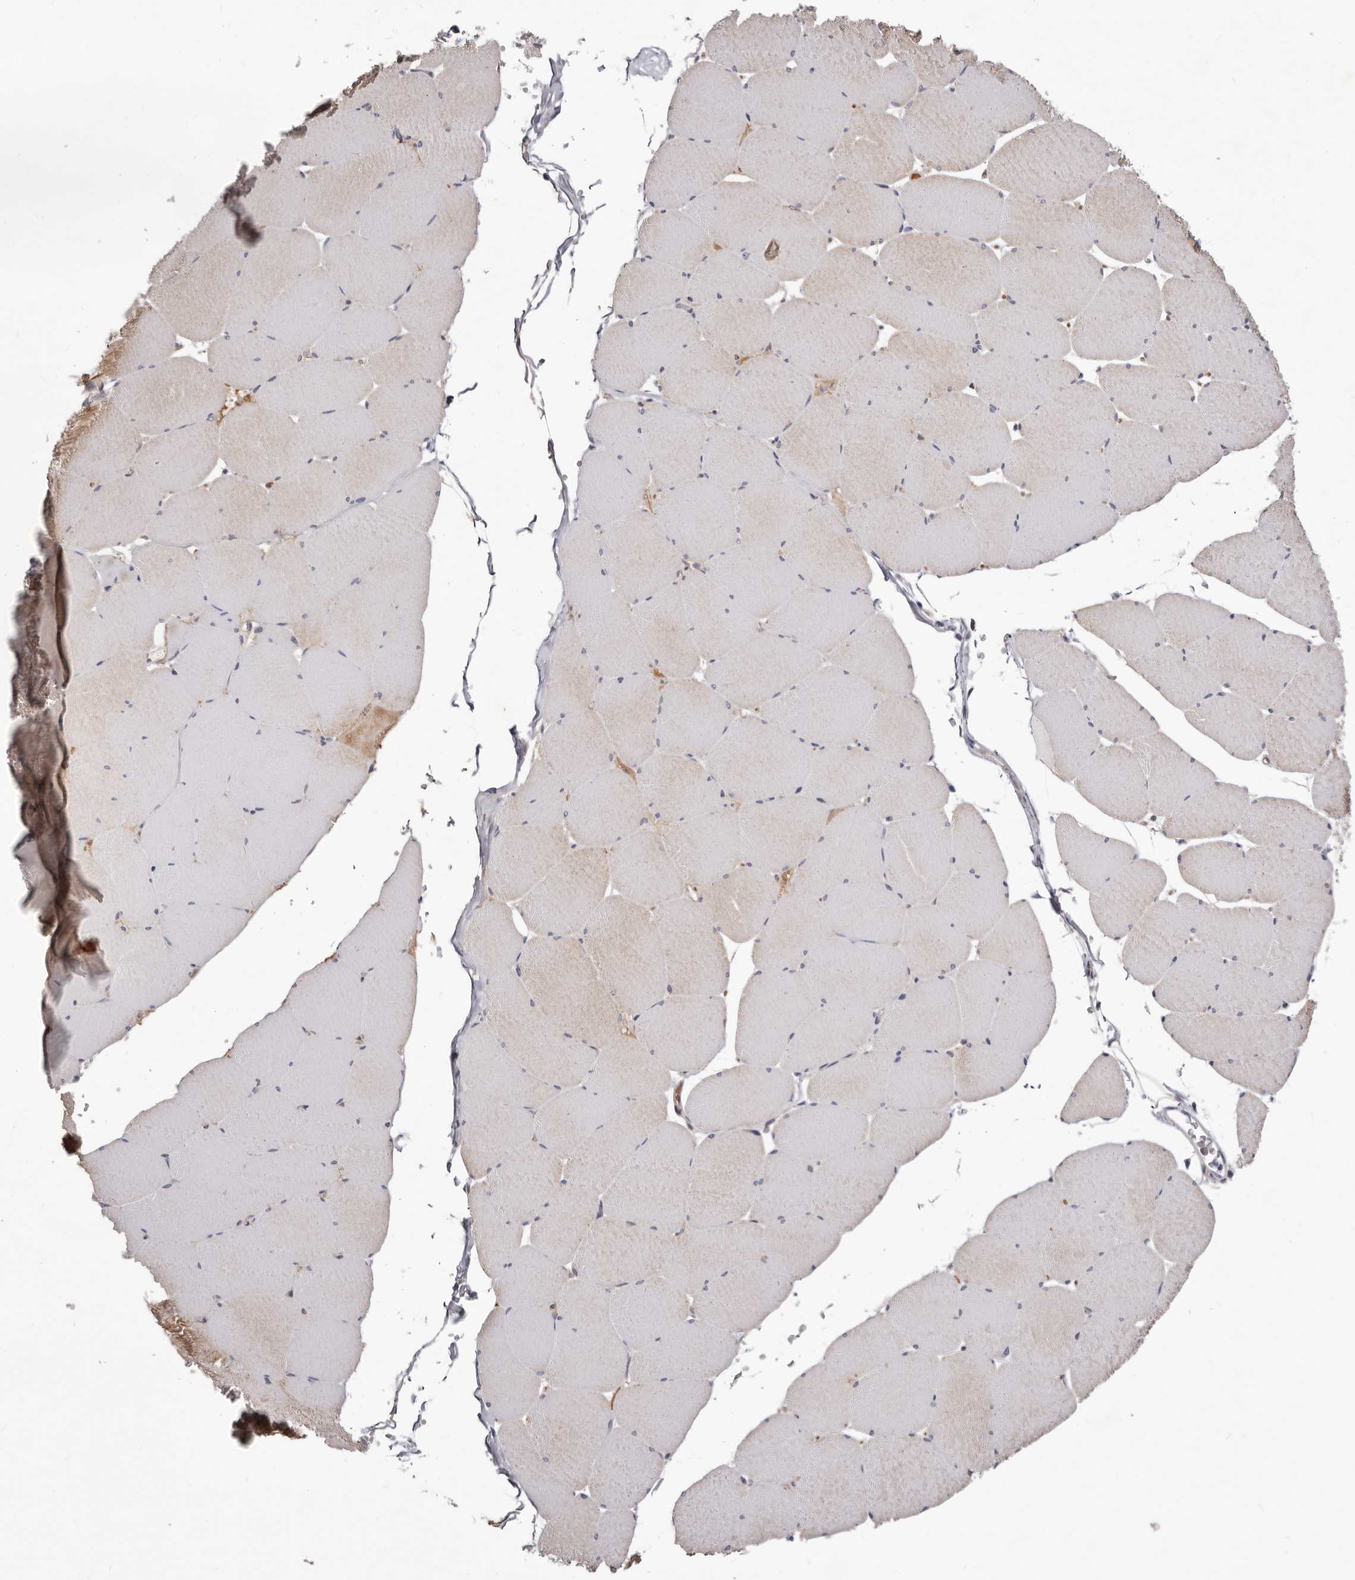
{"staining": {"intensity": "moderate", "quantity": "<25%", "location": "cytoplasmic/membranous"}, "tissue": "skeletal muscle", "cell_type": "Myocytes", "image_type": "normal", "snomed": [{"axis": "morphology", "description": "Normal tissue, NOS"}, {"axis": "topography", "description": "Skeletal muscle"}, {"axis": "topography", "description": "Head-Neck"}], "caption": "Skeletal muscle stained with immunohistochemistry displays moderate cytoplasmic/membranous staining in about <25% of myocytes.", "gene": "NUBPL", "patient": {"sex": "male", "age": 66}}